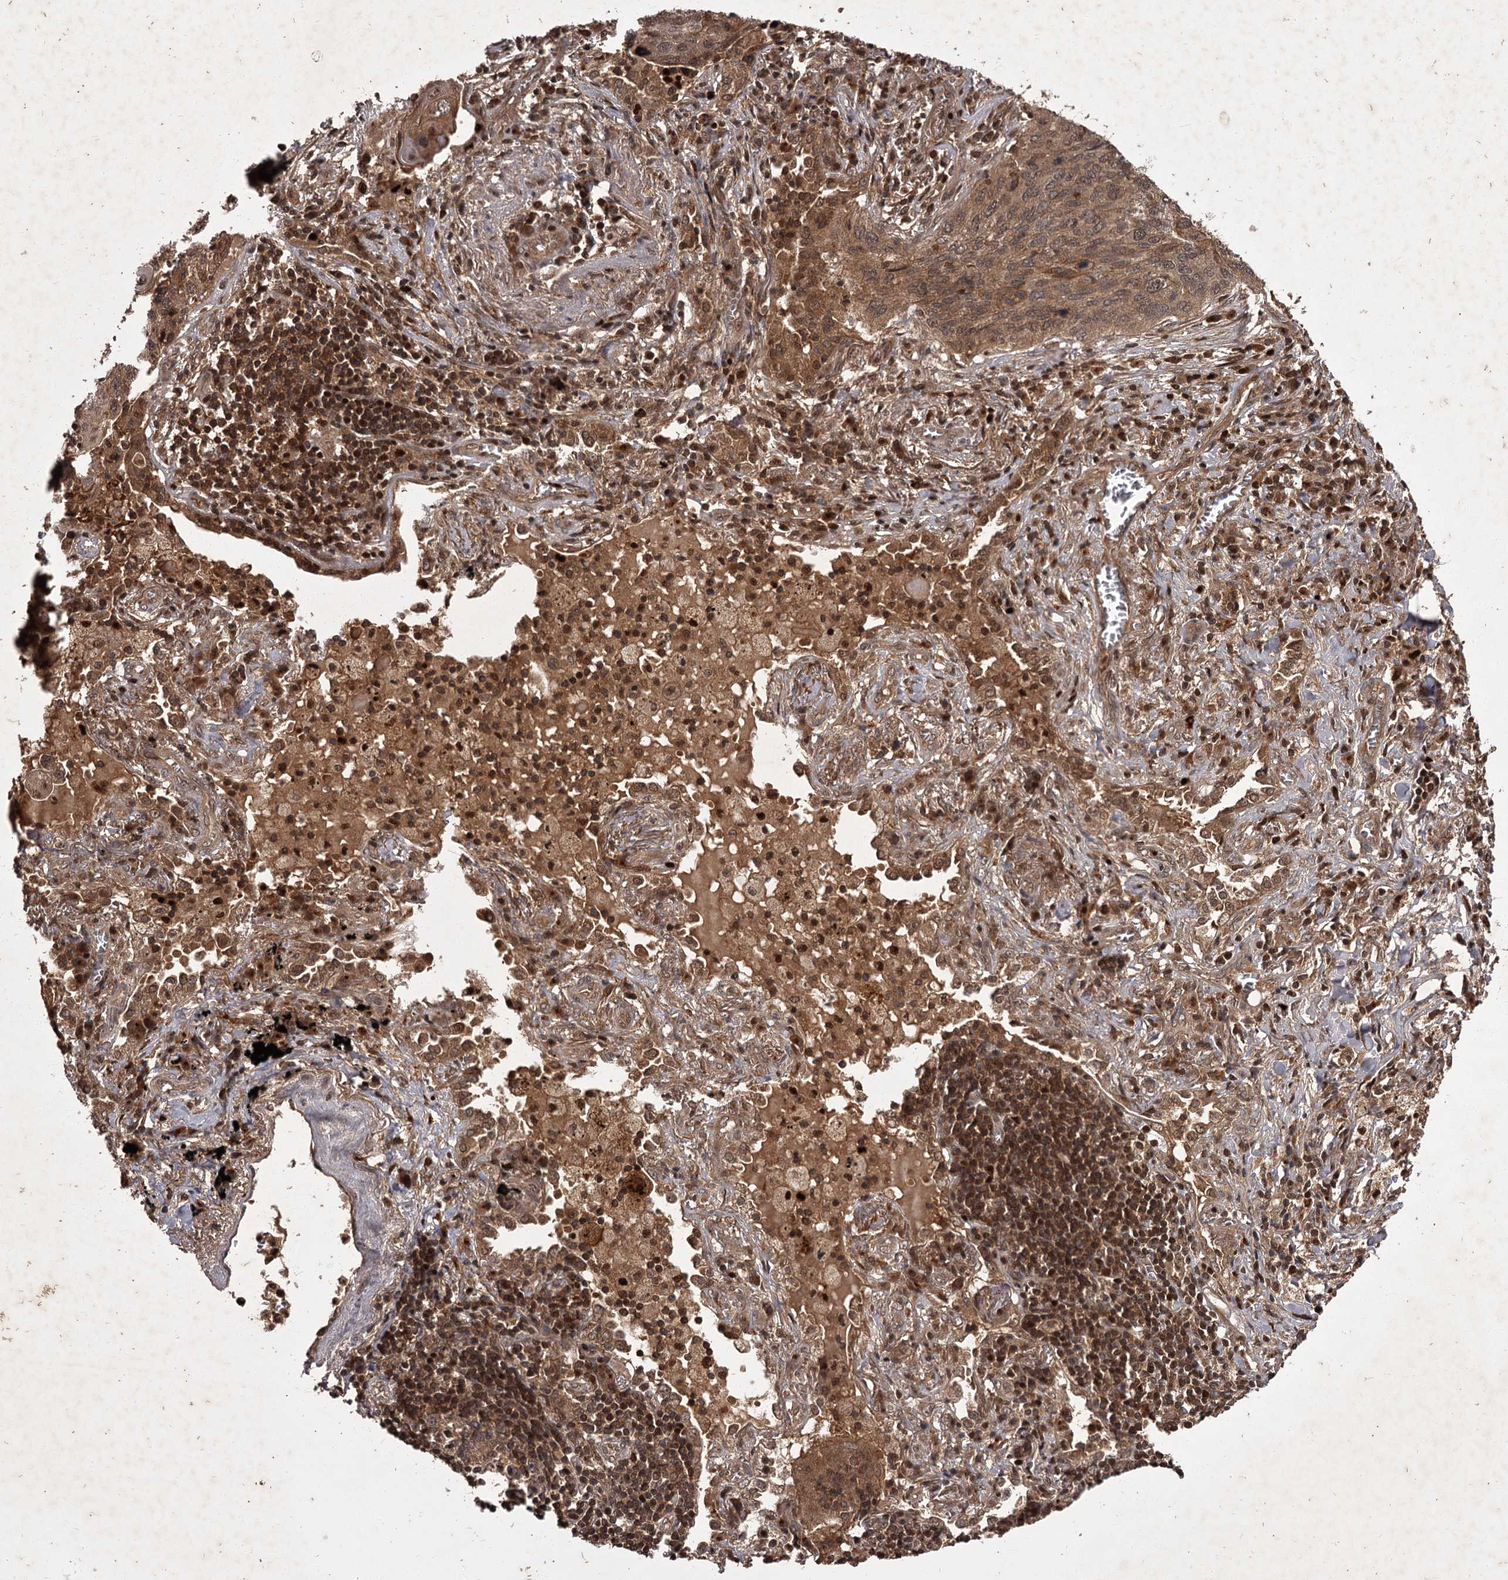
{"staining": {"intensity": "moderate", "quantity": ">75%", "location": "cytoplasmic/membranous"}, "tissue": "lung cancer", "cell_type": "Tumor cells", "image_type": "cancer", "snomed": [{"axis": "morphology", "description": "Squamous cell carcinoma, NOS"}, {"axis": "topography", "description": "Lung"}], "caption": "The histopathology image demonstrates immunohistochemical staining of squamous cell carcinoma (lung). There is moderate cytoplasmic/membranous expression is appreciated in approximately >75% of tumor cells.", "gene": "TBC1D23", "patient": {"sex": "female", "age": 63}}